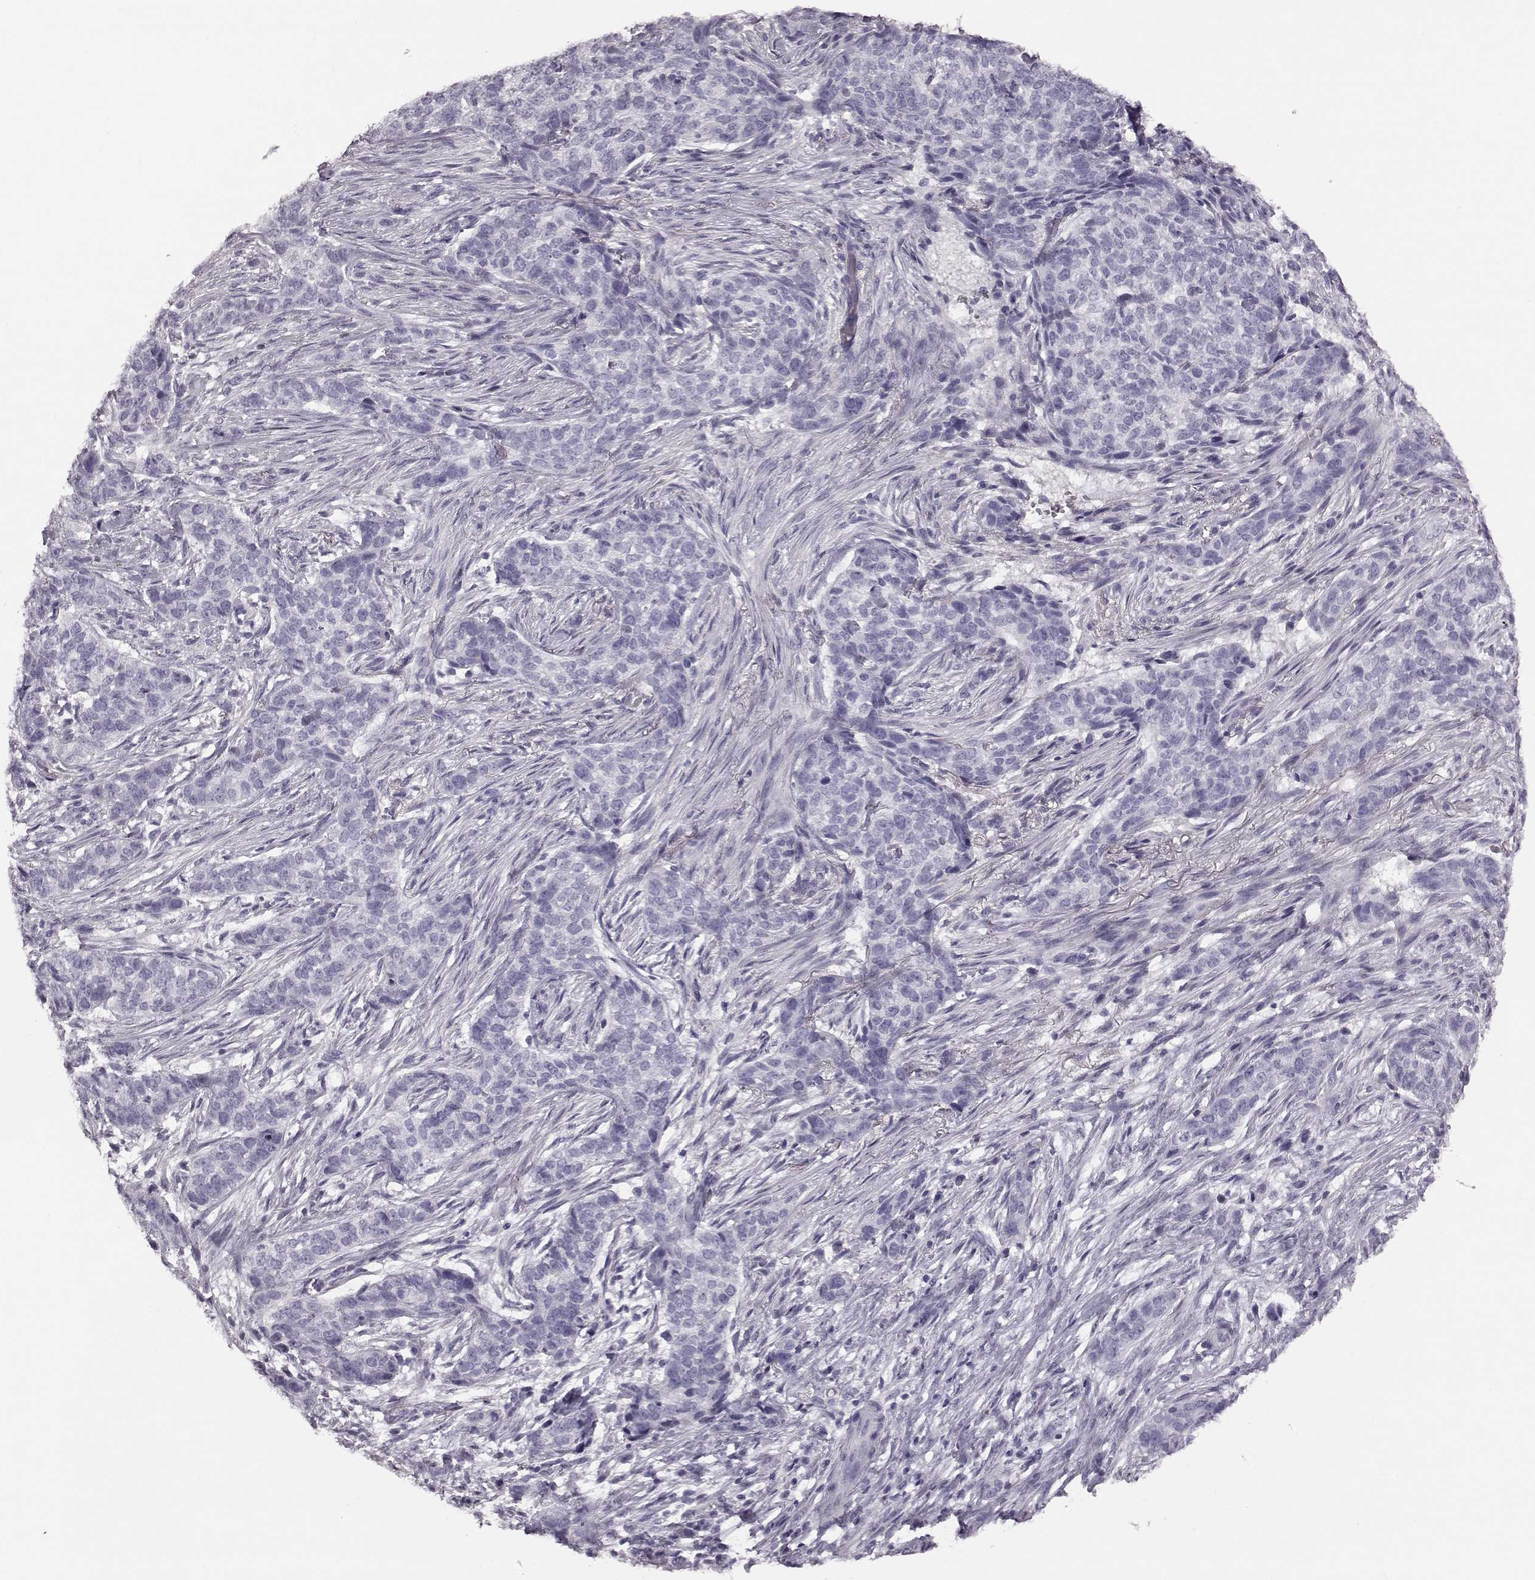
{"staining": {"intensity": "negative", "quantity": "none", "location": "none"}, "tissue": "skin cancer", "cell_type": "Tumor cells", "image_type": "cancer", "snomed": [{"axis": "morphology", "description": "Basal cell carcinoma"}, {"axis": "topography", "description": "Skin"}], "caption": "Skin basal cell carcinoma was stained to show a protein in brown. There is no significant positivity in tumor cells.", "gene": "ZNF433", "patient": {"sex": "female", "age": 69}}